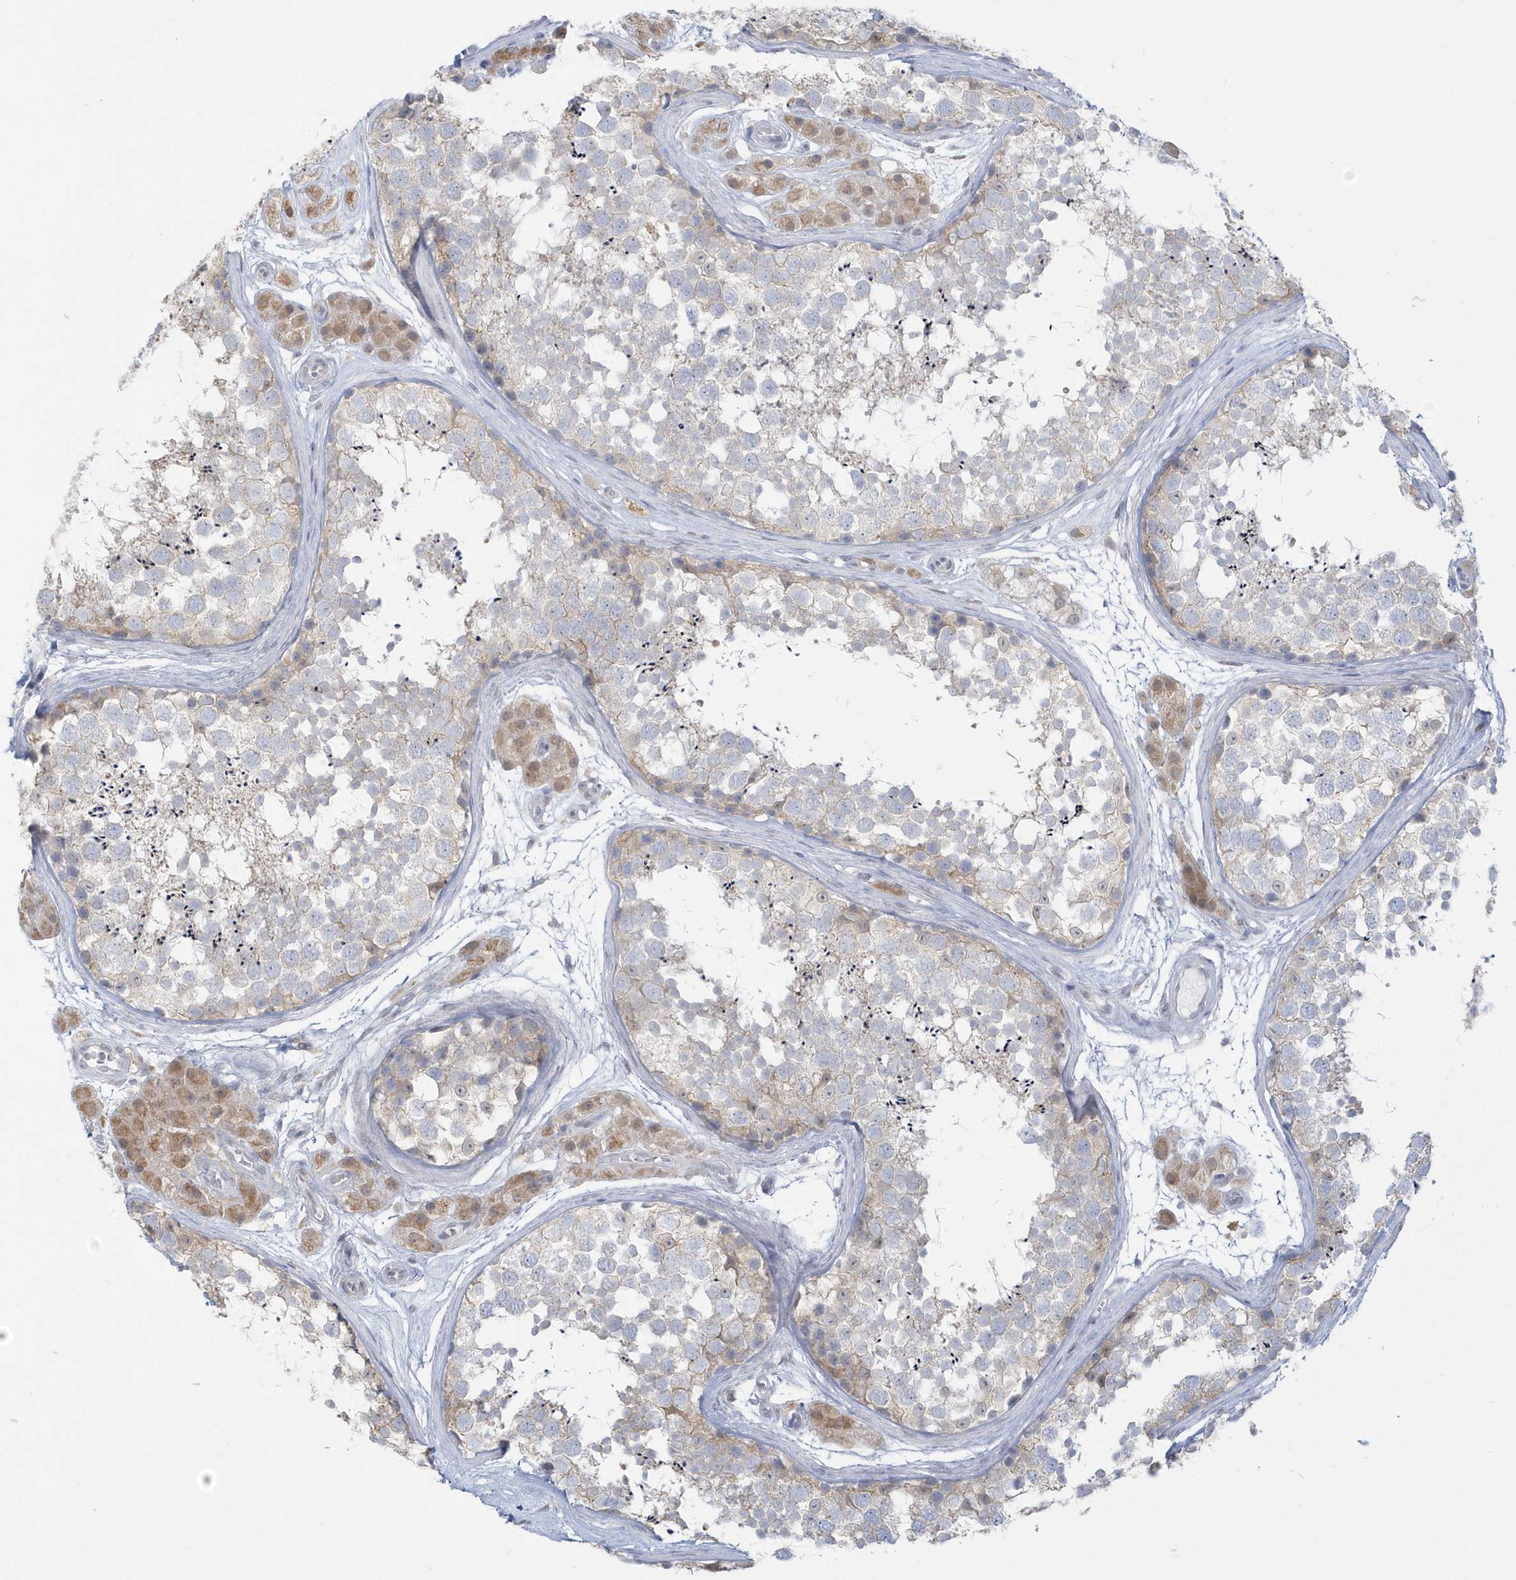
{"staining": {"intensity": "weak", "quantity": "<25%", "location": "cytoplasmic/membranous"}, "tissue": "testis", "cell_type": "Cells in seminiferous ducts", "image_type": "normal", "snomed": [{"axis": "morphology", "description": "Normal tissue, NOS"}, {"axis": "topography", "description": "Testis"}], "caption": "This is an immunohistochemistry image of normal testis. There is no expression in cells in seminiferous ducts.", "gene": "PCBD1", "patient": {"sex": "male", "age": 56}}